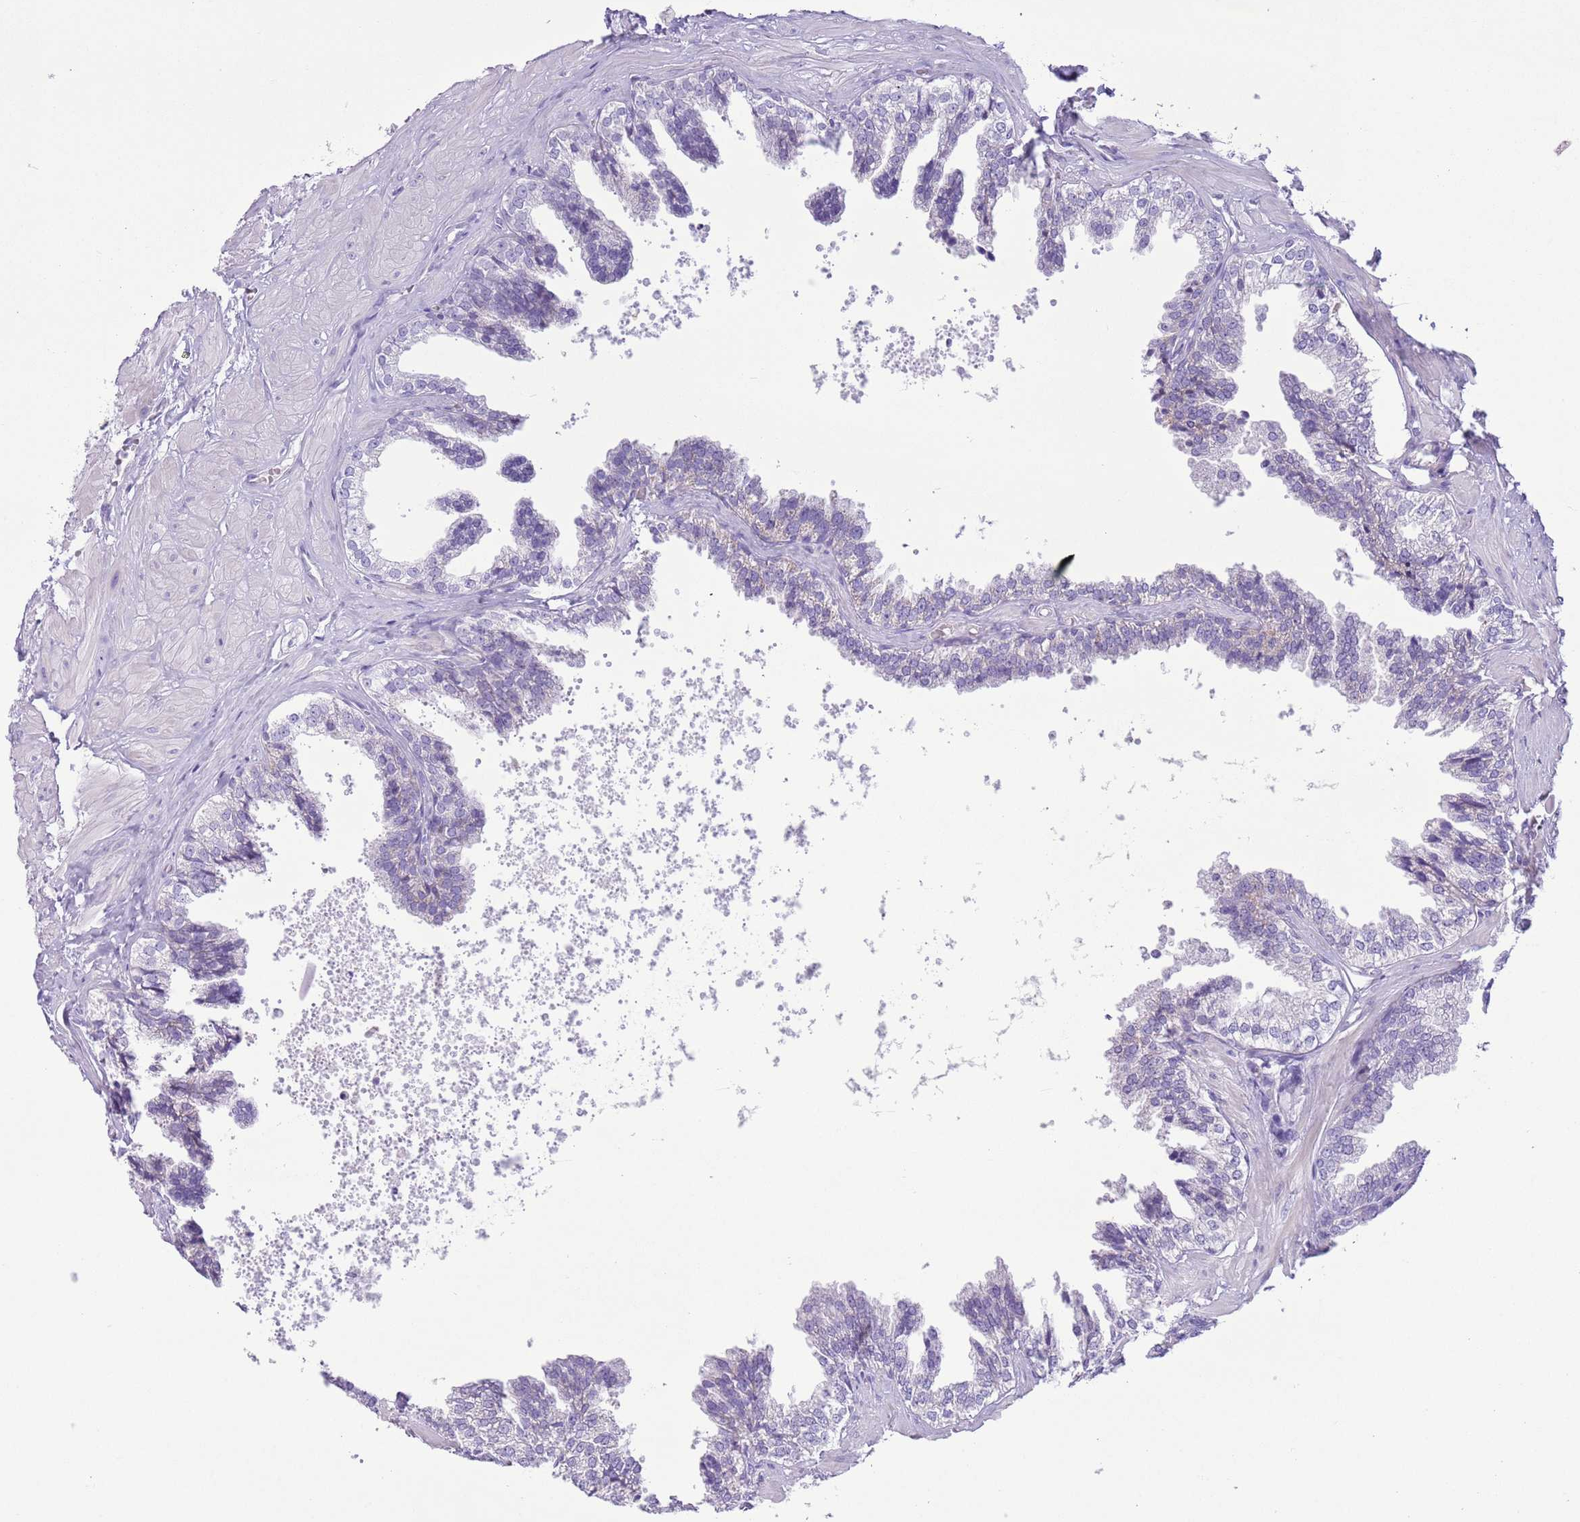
{"staining": {"intensity": "negative", "quantity": "none", "location": "none"}, "tissue": "prostate cancer", "cell_type": "Tumor cells", "image_type": "cancer", "snomed": [{"axis": "morphology", "description": "Adenocarcinoma, Low grade"}, {"axis": "topography", "description": "Prostate"}], "caption": "This is a photomicrograph of immunohistochemistry (IHC) staining of prostate cancer (adenocarcinoma (low-grade)), which shows no staining in tumor cells.", "gene": "ZNF697", "patient": {"sex": "male", "age": 64}}